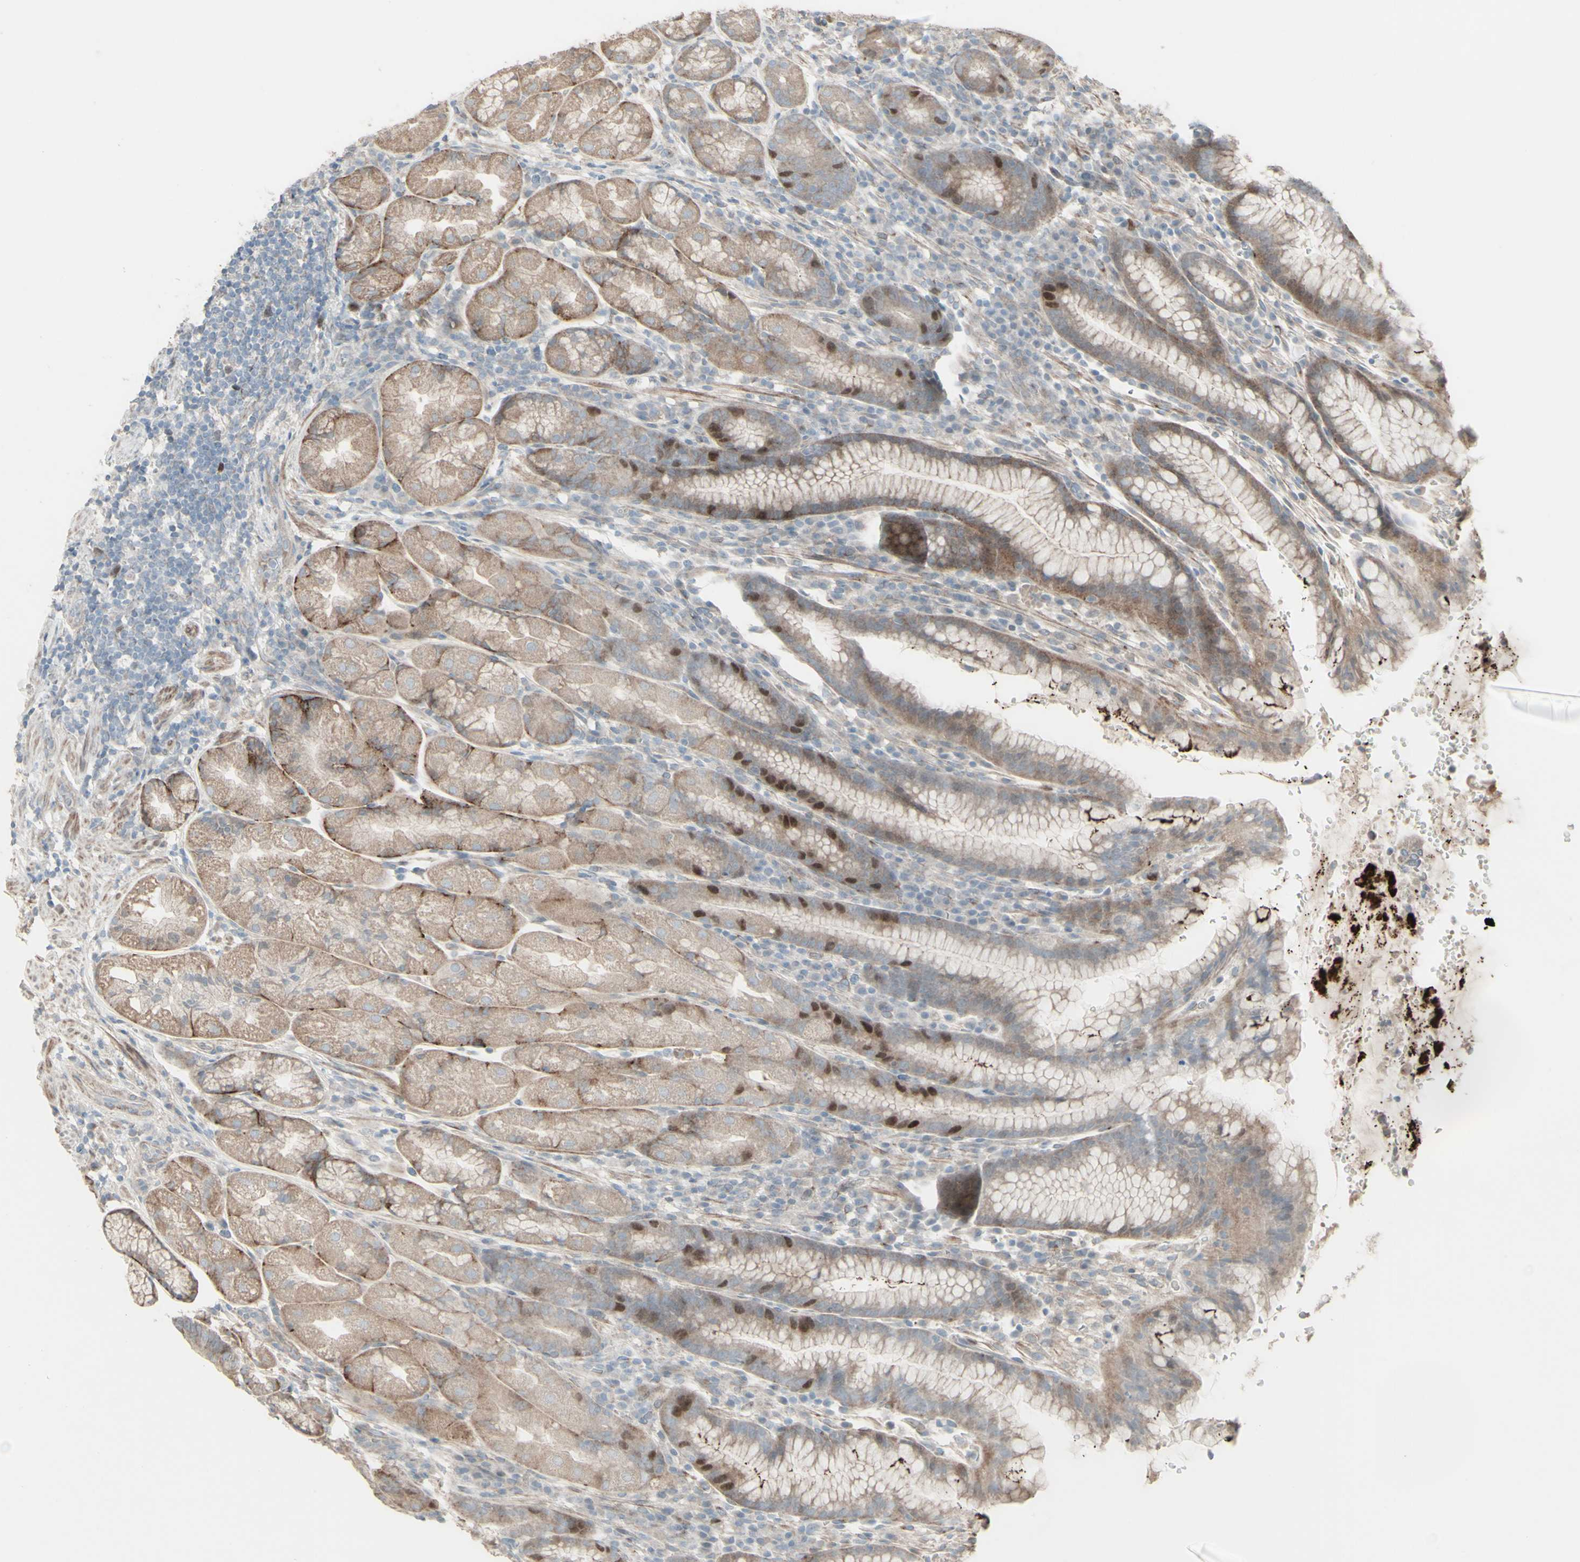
{"staining": {"intensity": "moderate", "quantity": "<25%", "location": "cytoplasmic/membranous,nuclear"}, "tissue": "stomach", "cell_type": "Glandular cells", "image_type": "normal", "snomed": [{"axis": "morphology", "description": "Normal tissue, NOS"}, {"axis": "topography", "description": "Stomach, lower"}], "caption": "IHC staining of normal stomach, which reveals low levels of moderate cytoplasmic/membranous,nuclear expression in about <25% of glandular cells indicating moderate cytoplasmic/membranous,nuclear protein staining. The staining was performed using DAB (brown) for protein detection and nuclei were counterstained in hematoxylin (blue).", "gene": "GMNN", "patient": {"sex": "male", "age": 52}}